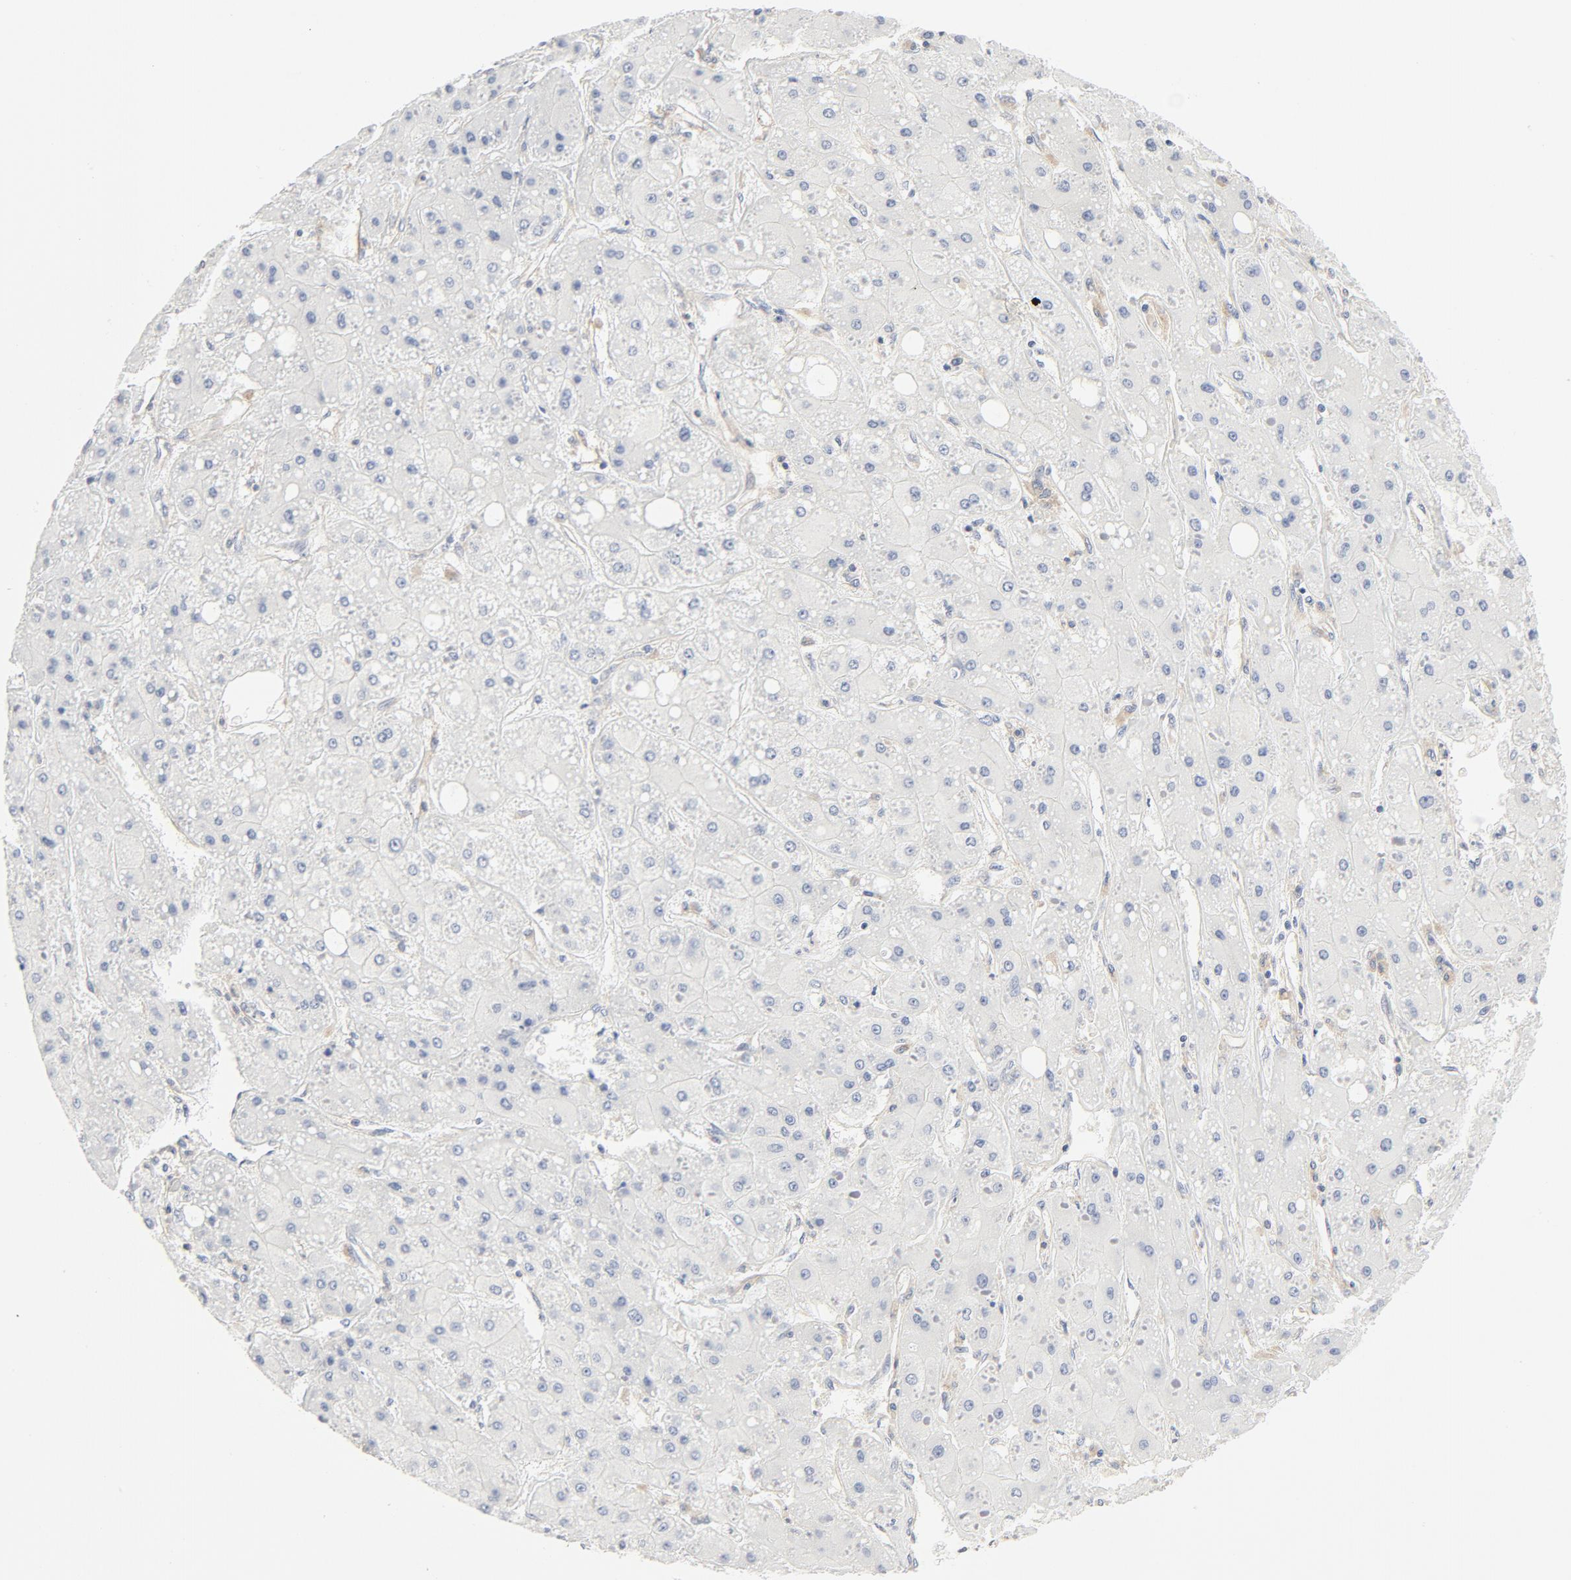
{"staining": {"intensity": "negative", "quantity": "none", "location": "none"}, "tissue": "liver cancer", "cell_type": "Tumor cells", "image_type": "cancer", "snomed": [{"axis": "morphology", "description": "Carcinoma, Hepatocellular, NOS"}, {"axis": "topography", "description": "Liver"}], "caption": "The histopathology image exhibits no significant staining in tumor cells of liver hepatocellular carcinoma. (Immunohistochemistry (ihc), brightfield microscopy, high magnification).", "gene": "RABEP1", "patient": {"sex": "female", "age": 52}}